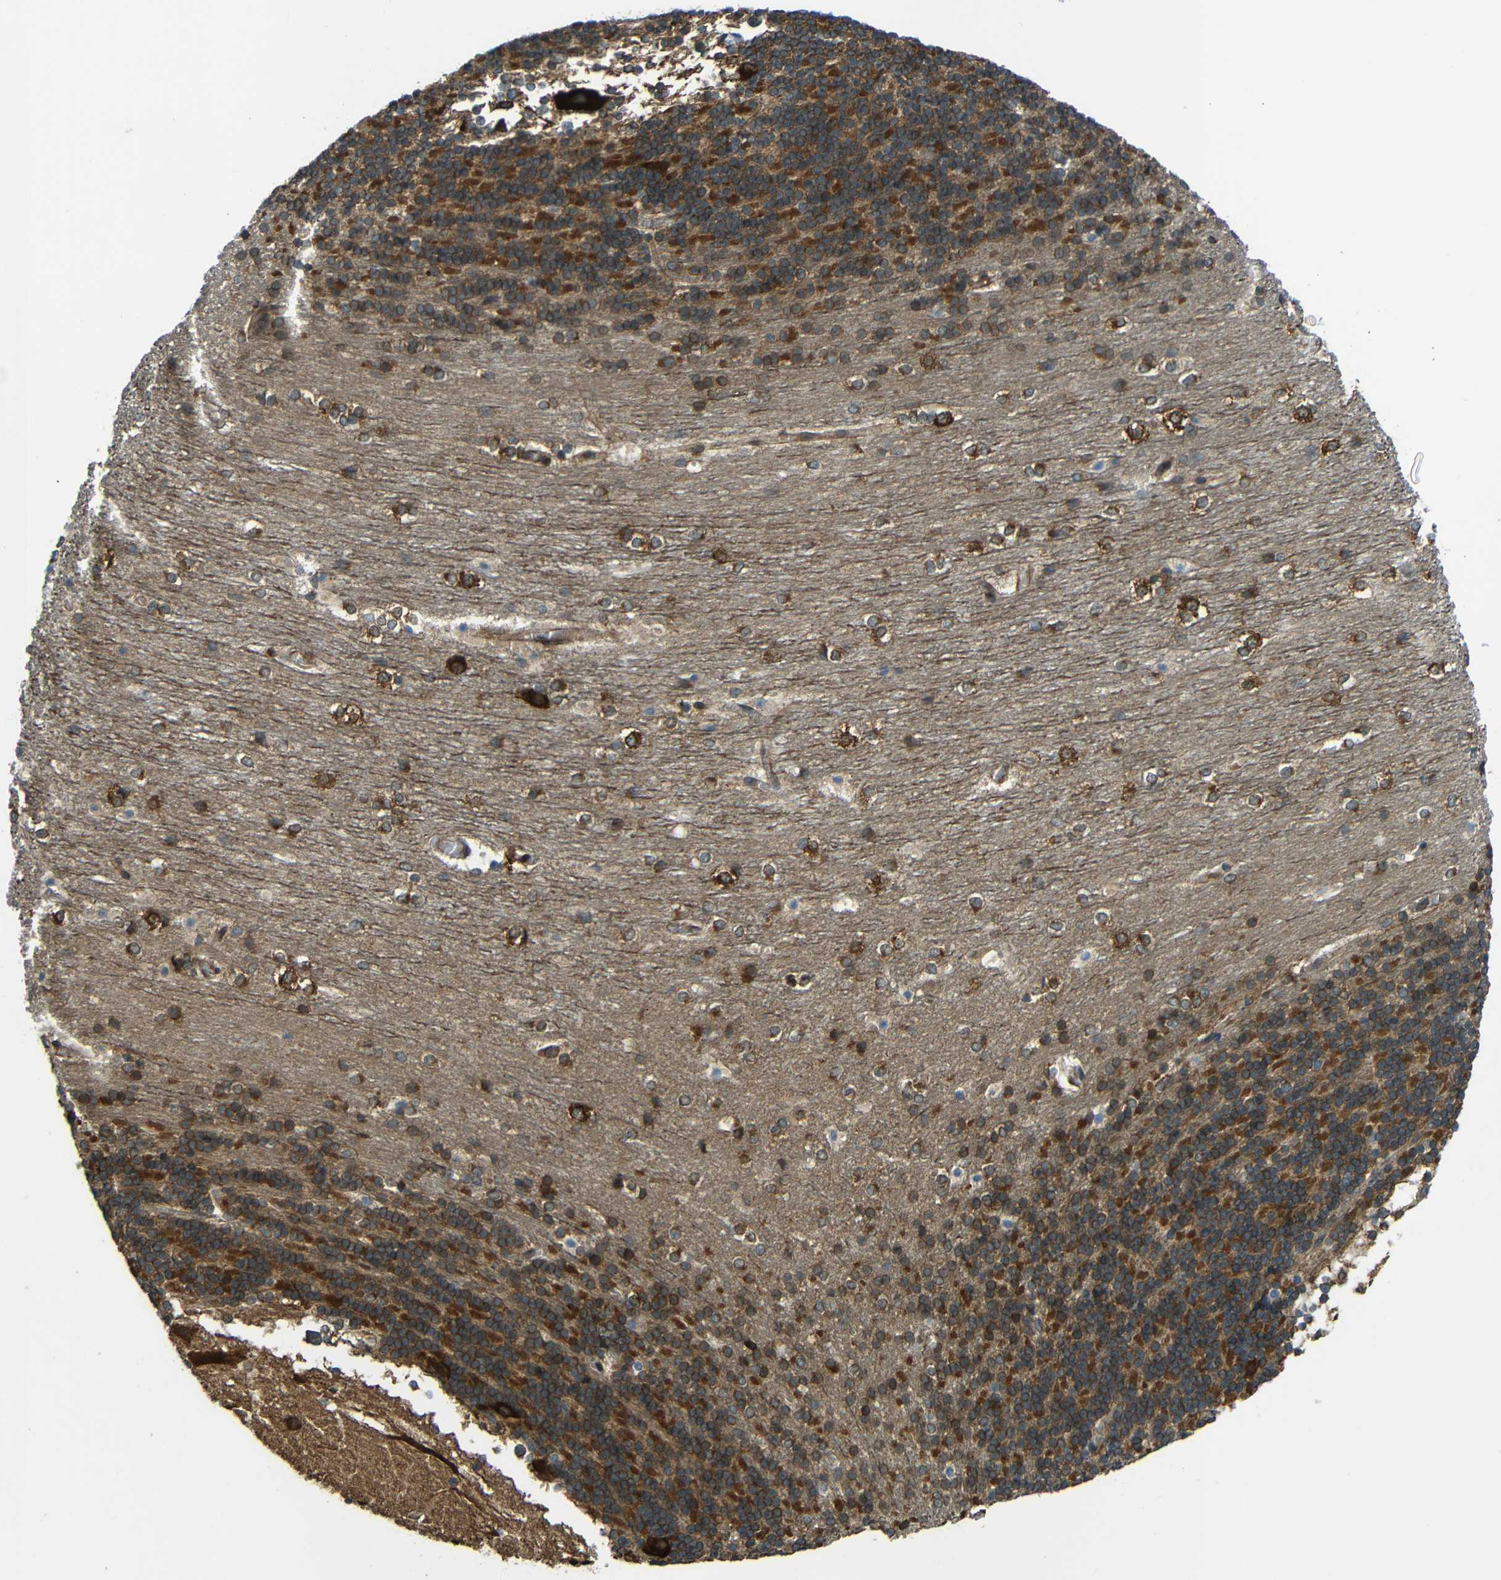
{"staining": {"intensity": "strong", "quantity": "25%-75%", "location": "cytoplasmic/membranous"}, "tissue": "cerebellum", "cell_type": "Cells in granular layer", "image_type": "normal", "snomed": [{"axis": "morphology", "description": "Normal tissue, NOS"}, {"axis": "topography", "description": "Cerebellum"}], "caption": "Cerebellum stained with DAB (3,3'-diaminobenzidine) immunohistochemistry (IHC) demonstrates high levels of strong cytoplasmic/membranous expression in about 25%-75% of cells in granular layer. The staining is performed using DAB (3,3'-diaminobenzidine) brown chromogen to label protein expression. The nuclei are counter-stained blue using hematoxylin.", "gene": "VAPB", "patient": {"sex": "female", "age": 19}}